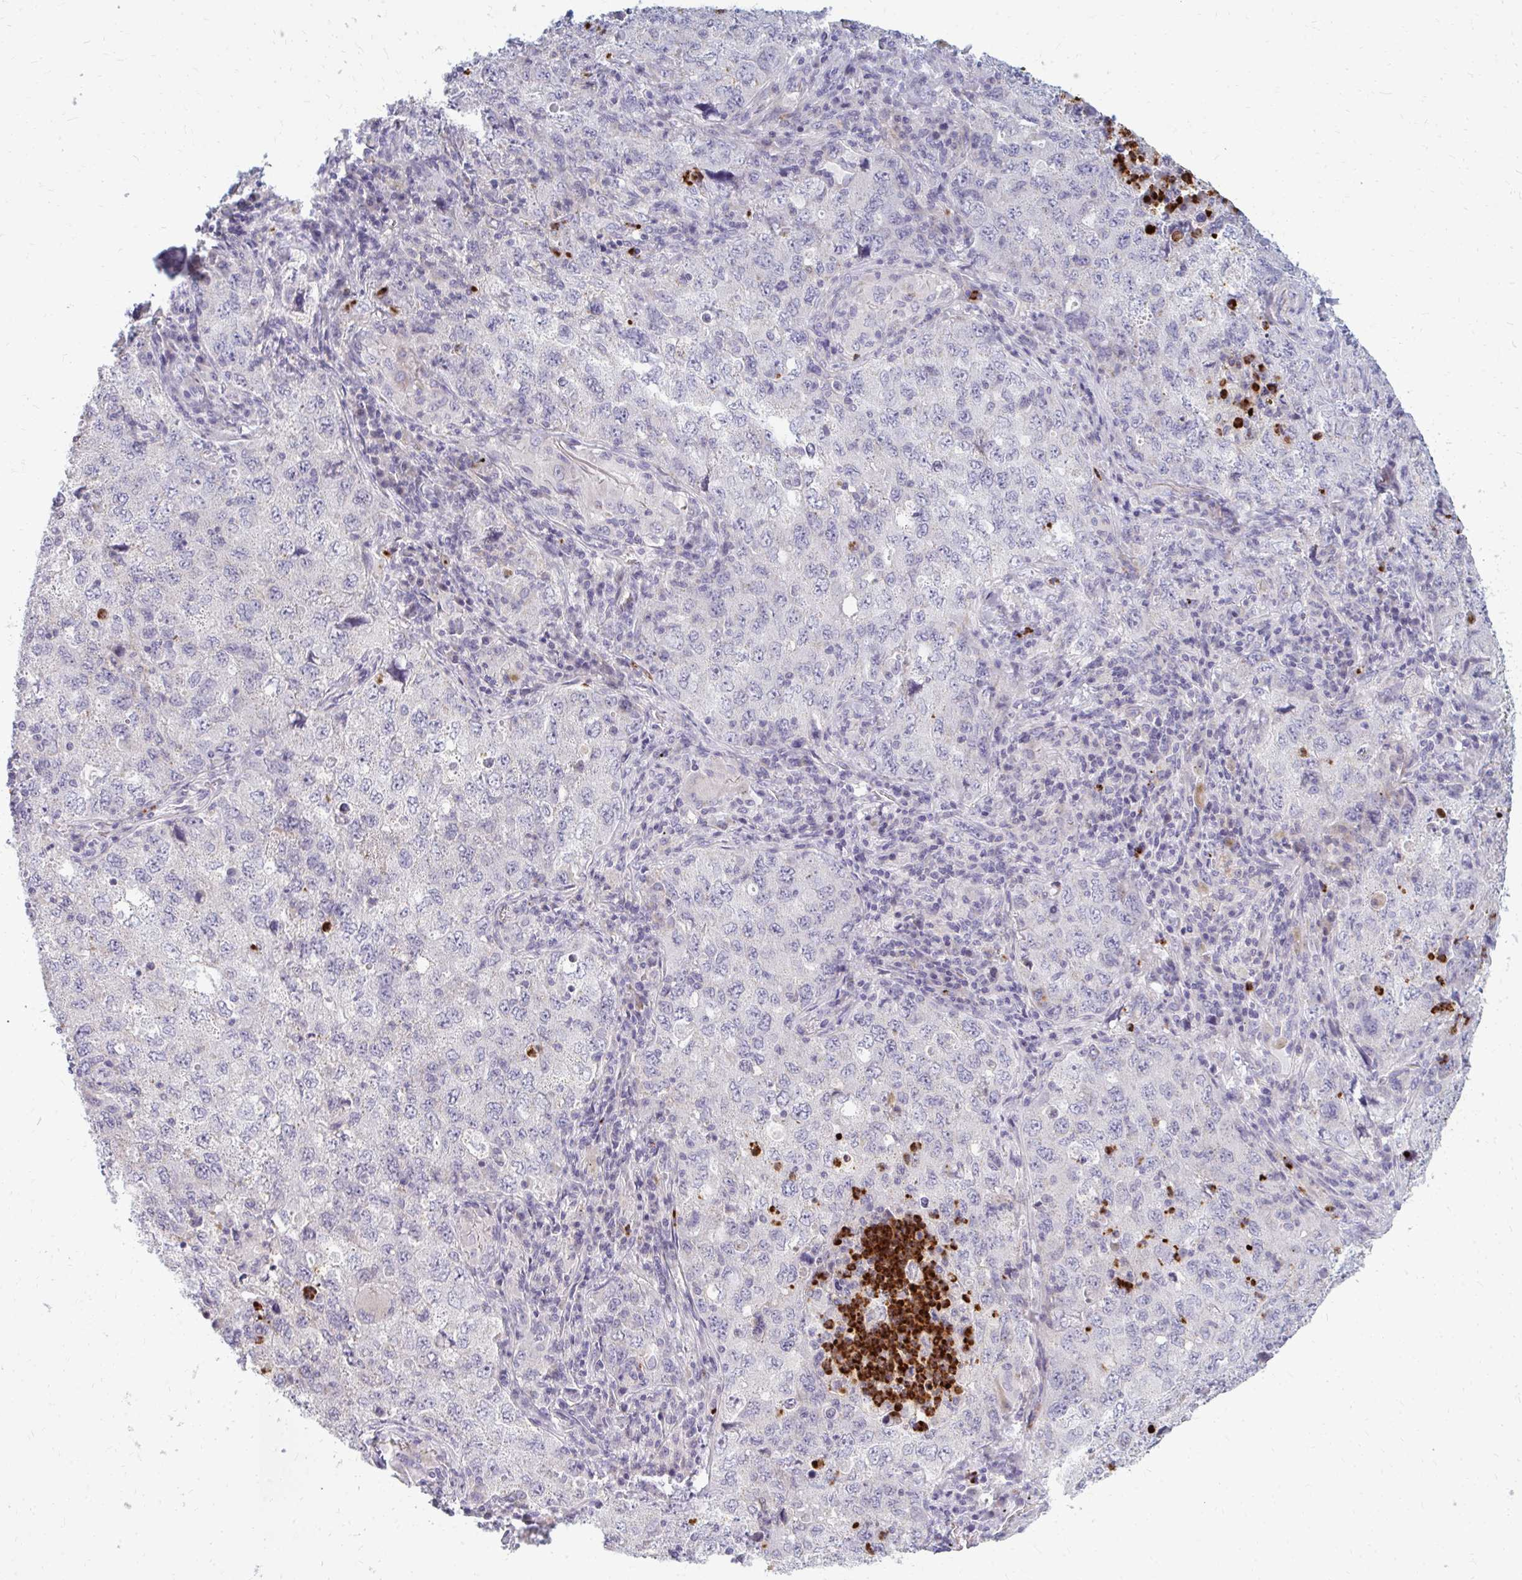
{"staining": {"intensity": "negative", "quantity": "none", "location": "none"}, "tissue": "lung cancer", "cell_type": "Tumor cells", "image_type": "cancer", "snomed": [{"axis": "morphology", "description": "Adenocarcinoma, NOS"}, {"axis": "topography", "description": "Lung"}], "caption": "Immunohistochemical staining of human lung cancer (adenocarcinoma) shows no significant positivity in tumor cells.", "gene": "RAB33A", "patient": {"sex": "female", "age": 57}}